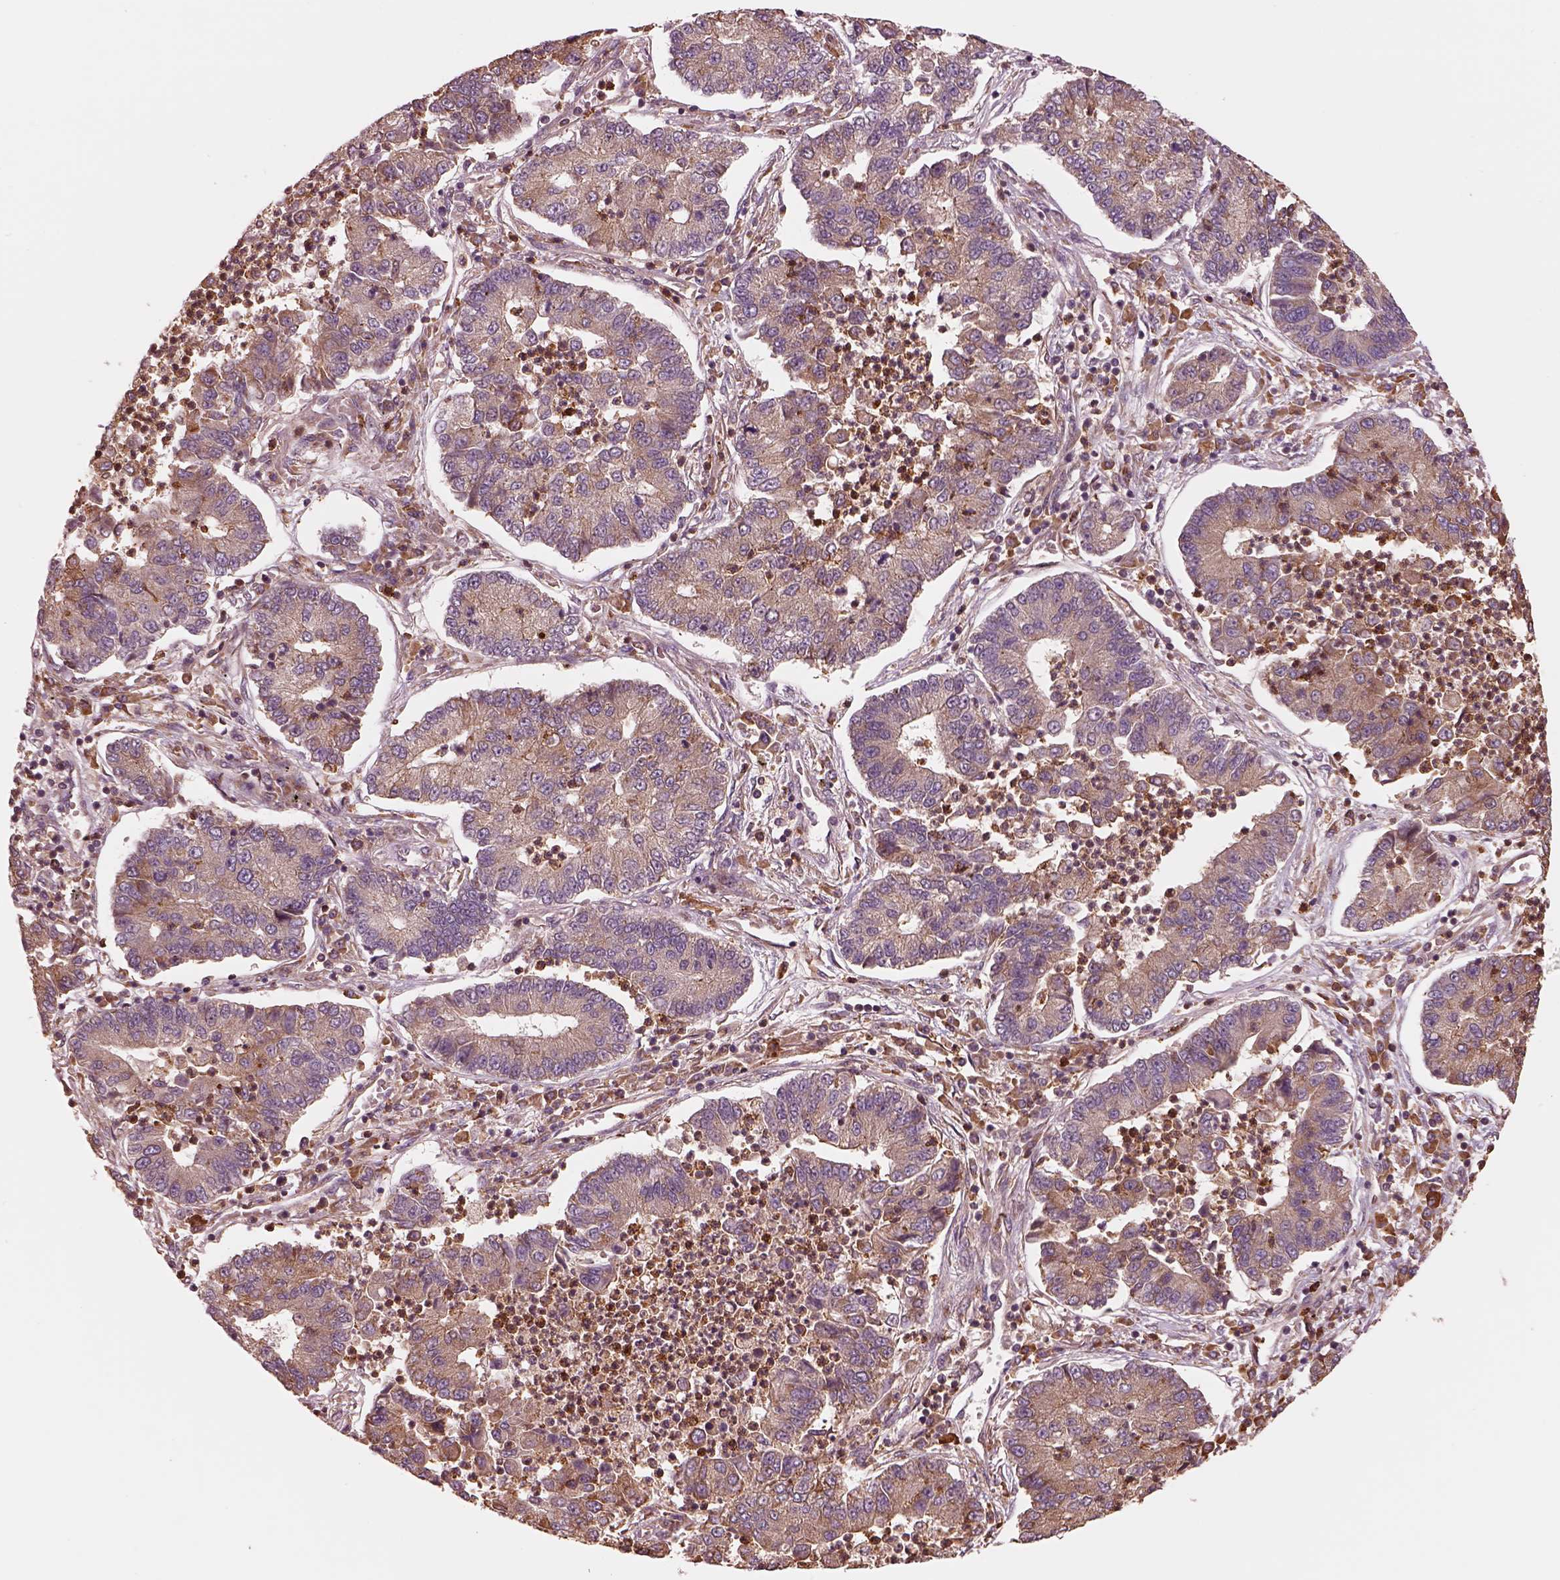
{"staining": {"intensity": "weak", "quantity": "<25%", "location": "cytoplasmic/membranous"}, "tissue": "lung cancer", "cell_type": "Tumor cells", "image_type": "cancer", "snomed": [{"axis": "morphology", "description": "Adenocarcinoma, NOS"}, {"axis": "topography", "description": "Lung"}], "caption": "Tumor cells are negative for brown protein staining in lung cancer.", "gene": "ASCC2", "patient": {"sex": "female", "age": 57}}